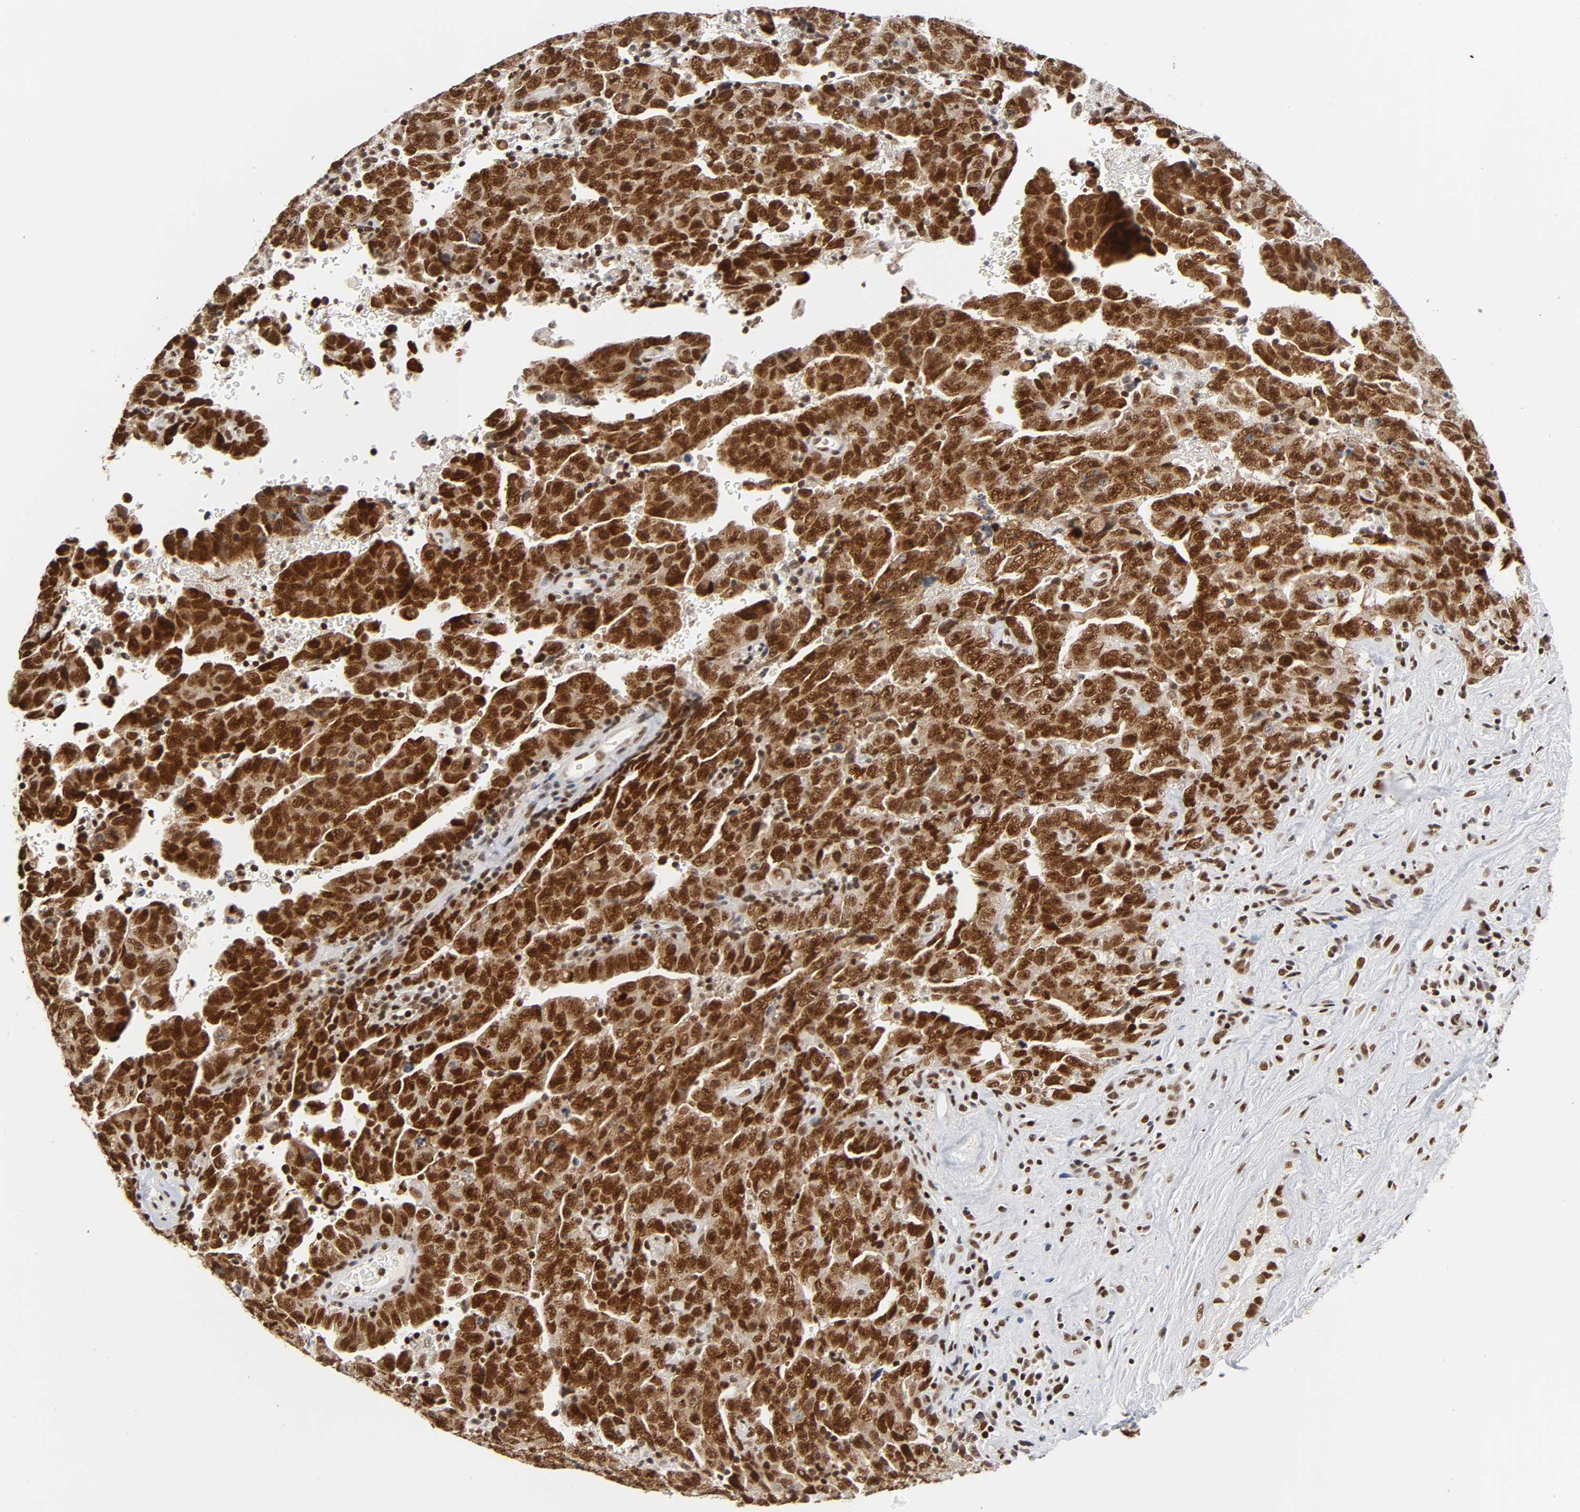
{"staining": {"intensity": "strong", "quantity": ">75%", "location": "nuclear"}, "tissue": "testis cancer", "cell_type": "Tumor cells", "image_type": "cancer", "snomed": [{"axis": "morphology", "description": "Carcinoma, Embryonal, NOS"}, {"axis": "topography", "description": "Testis"}], "caption": "IHC of testis cancer (embryonal carcinoma) displays high levels of strong nuclear staining in approximately >75% of tumor cells. (DAB (3,3'-diaminobenzidine) IHC, brown staining for protein, blue staining for nuclei).", "gene": "SUMO1", "patient": {"sex": "male", "age": 28}}